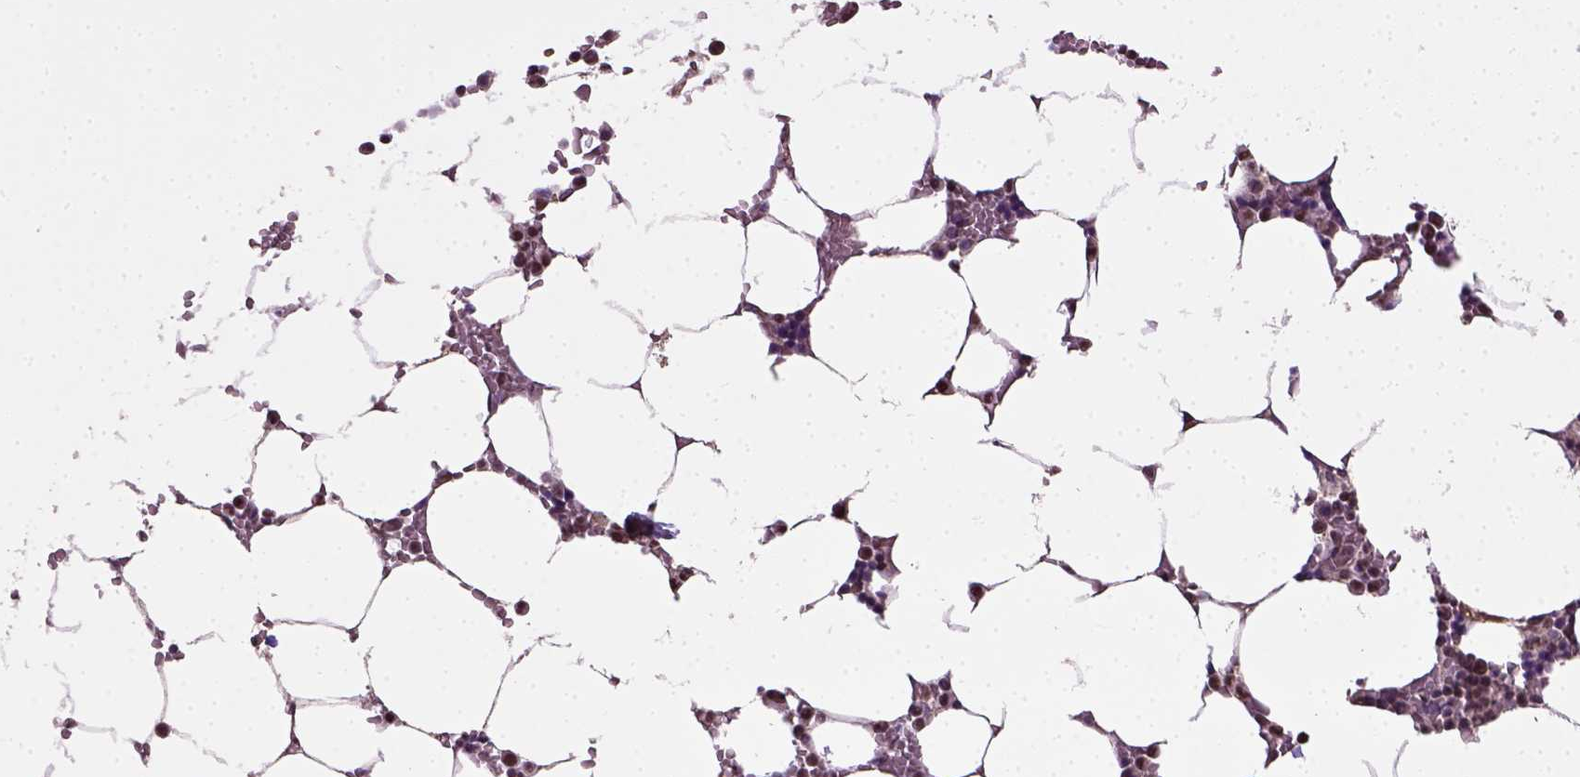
{"staining": {"intensity": "strong", "quantity": "25%-75%", "location": "cytoplasmic/membranous,nuclear"}, "tissue": "bone marrow", "cell_type": "Hematopoietic cells", "image_type": "normal", "snomed": [{"axis": "morphology", "description": "Normal tissue, NOS"}, {"axis": "topography", "description": "Bone marrow"}], "caption": "A brown stain shows strong cytoplasmic/membranous,nuclear staining of a protein in hematopoietic cells of normal bone marrow.", "gene": "UBA3", "patient": {"sex": "female", "age": 52}}